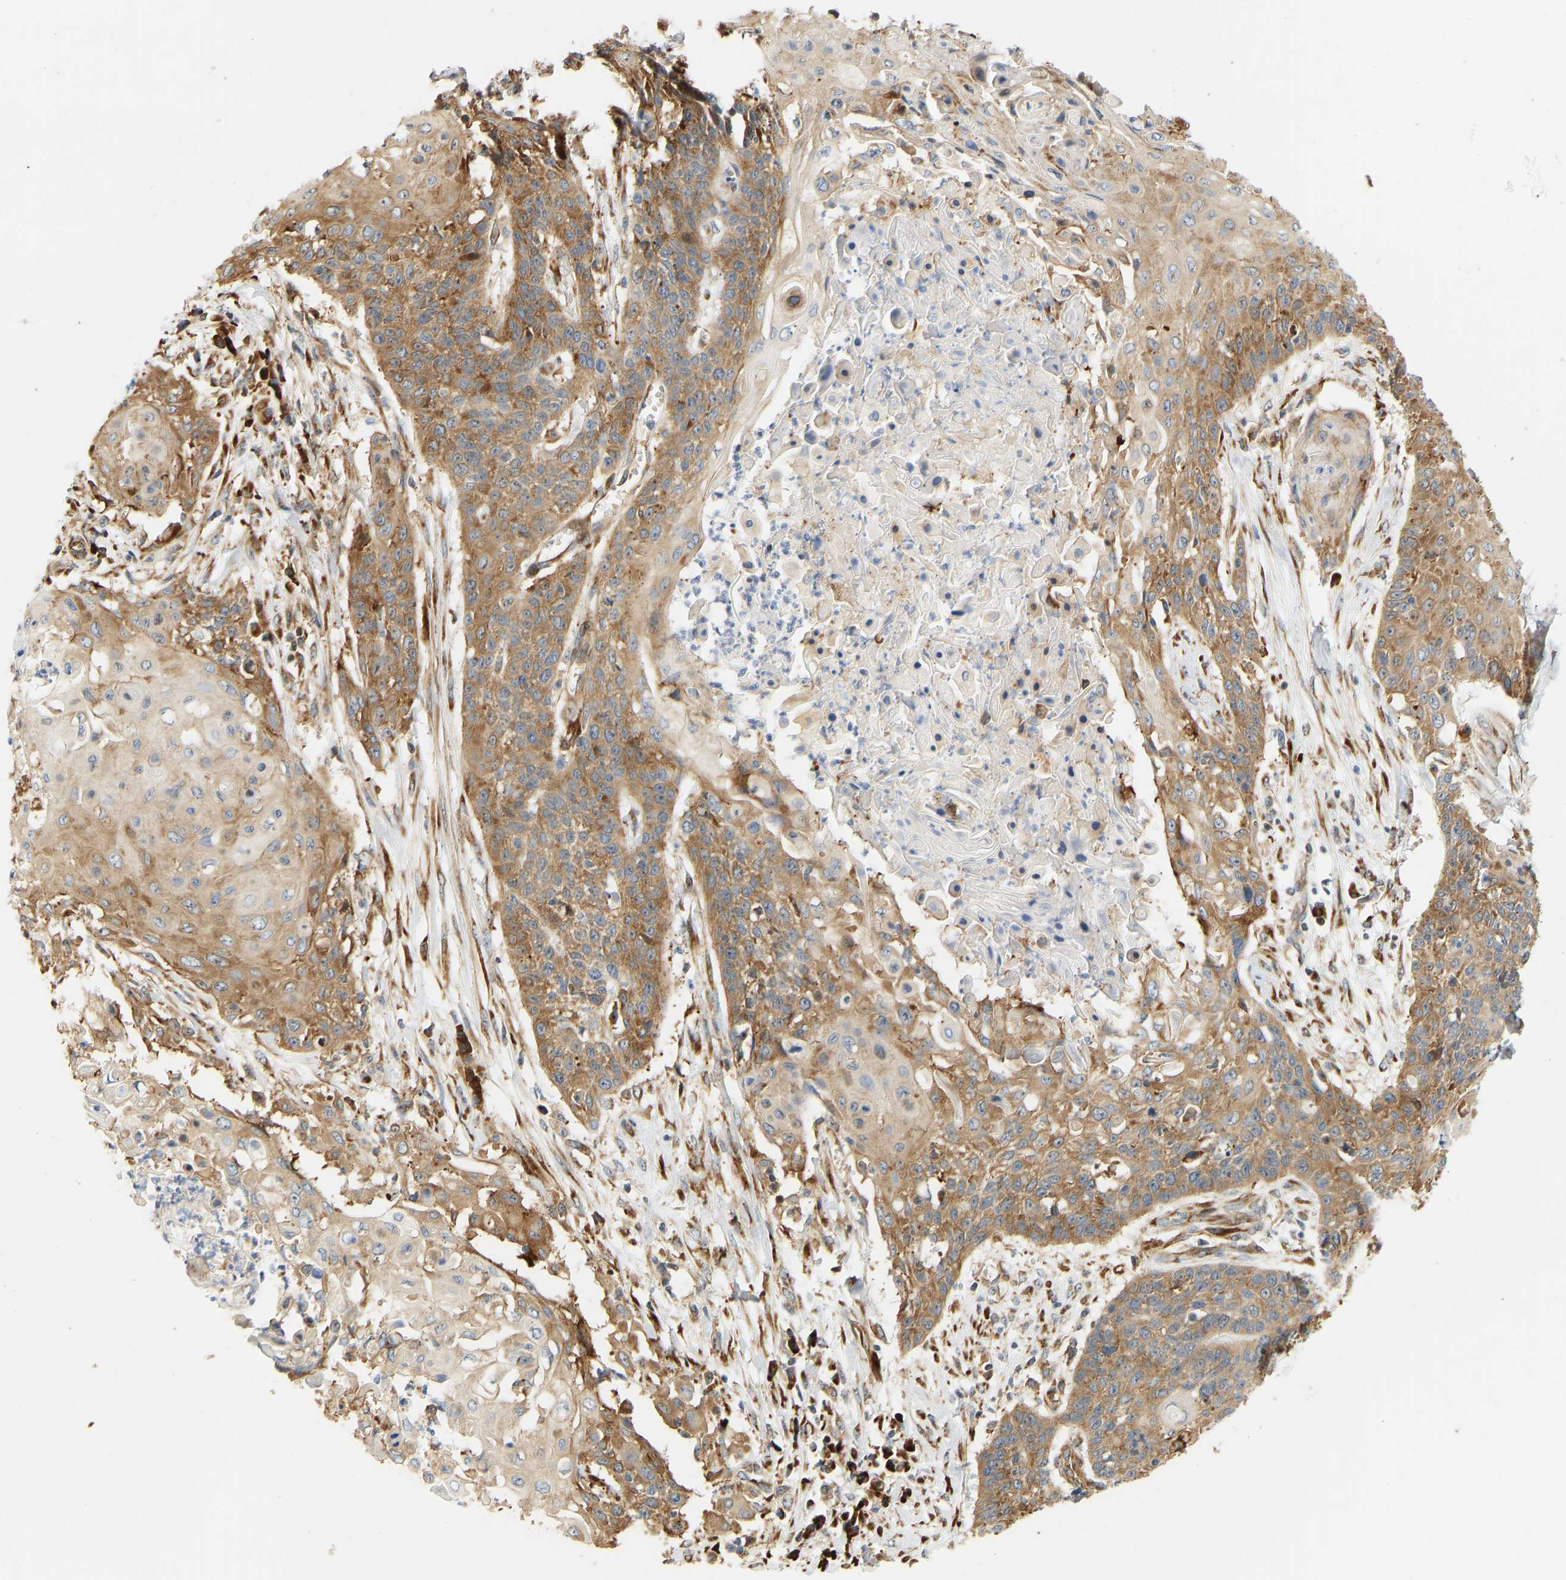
{"staining": {"intensity": "moderate", "quantity": ">75%", "location": "cytoplasmic/membranous"}, "tissue": "cervical cancer", "cell_type": "Tumor cells", "image_type": "cancer", "snomed": [{"axis": "morphology", "description": "Squamous cell carcinoma, NOS"}, {"axis": "topography", "description": "Cervix"}], "caption": "Protein analysis of squamous cell carcinoma (cervical) tissue demonstrates moderate cytoplasmic/membranous expression in about >75% of tumor cells.", "gene": "RPS14", "patient": {"sex": "female", "age": 39}}